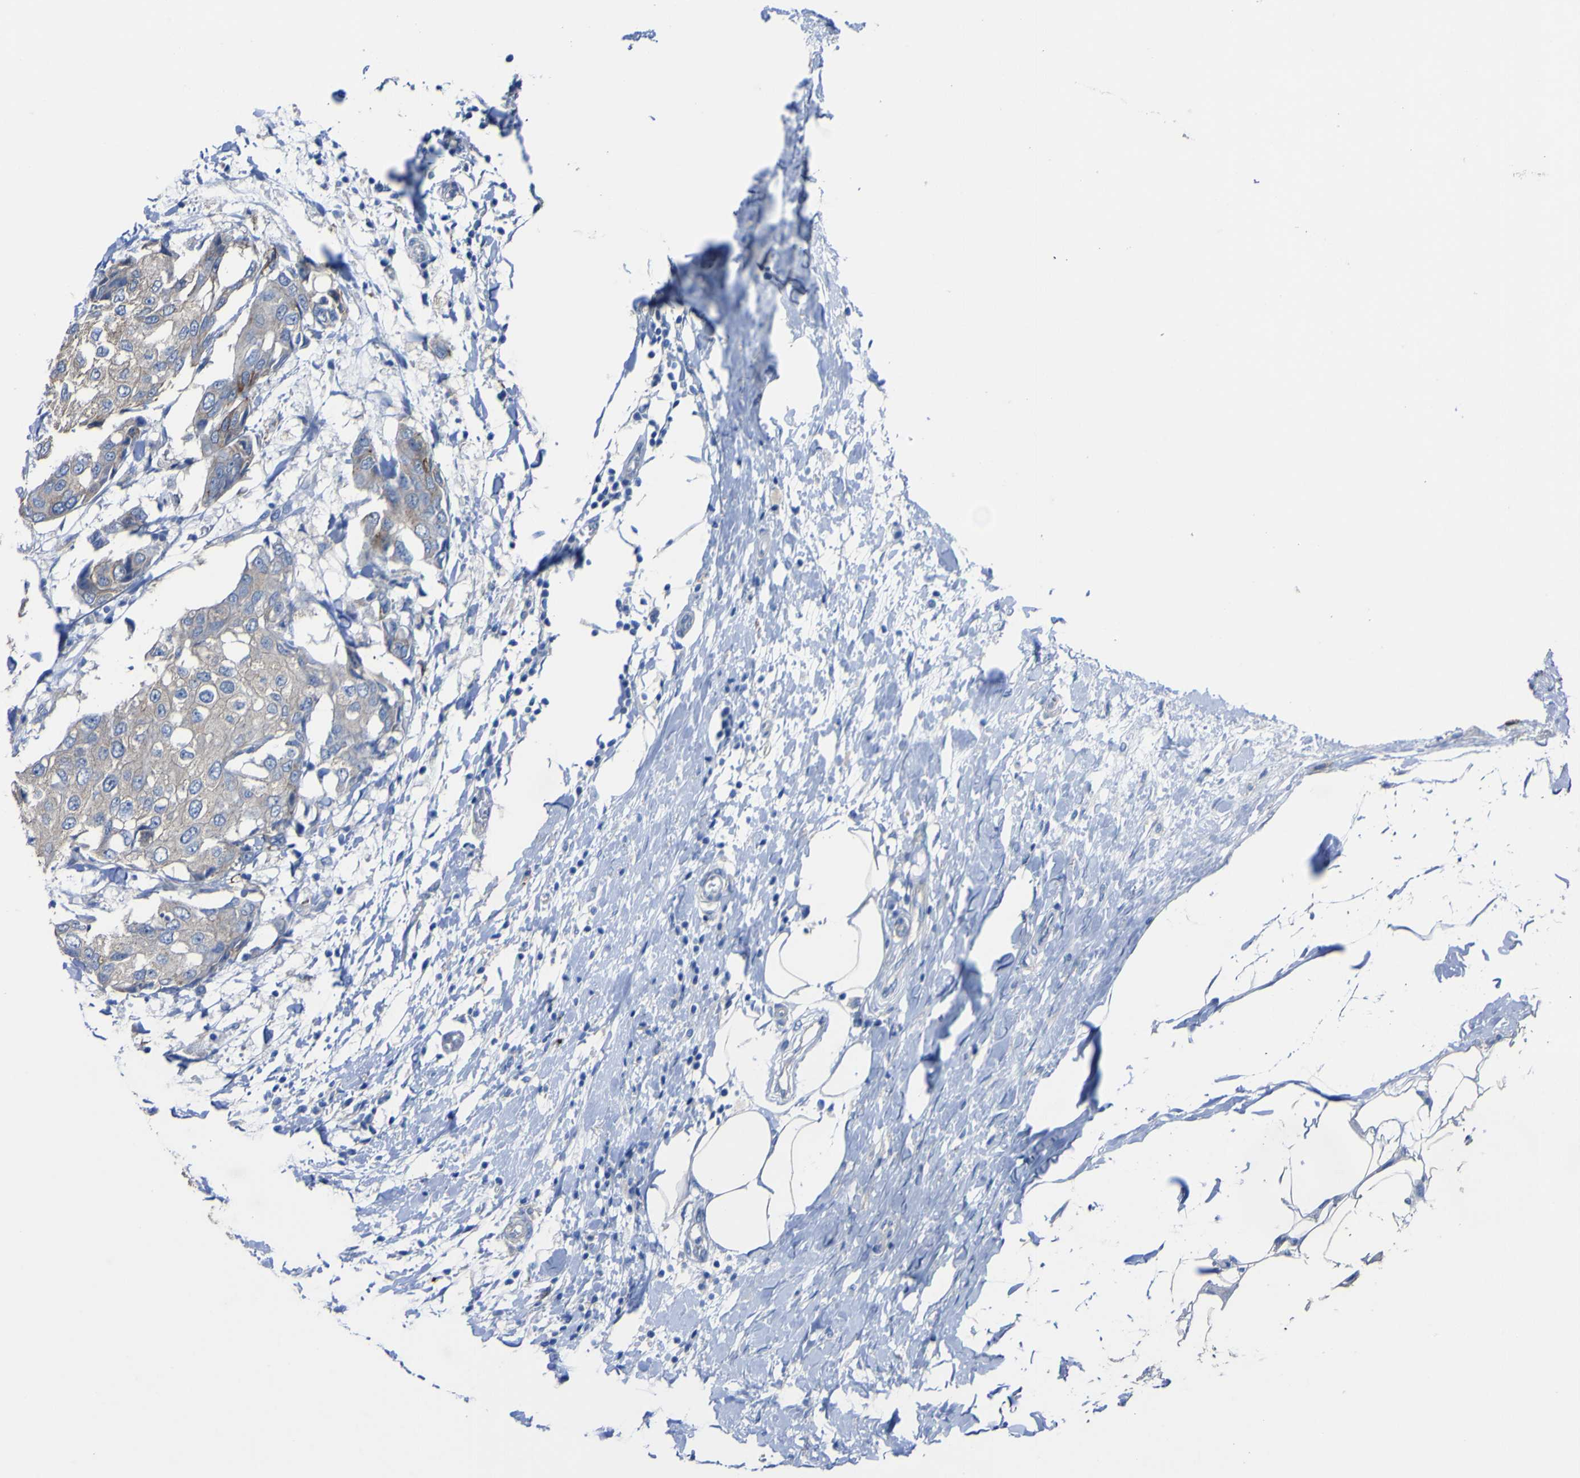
{"staining": {"intensity": "weak", "quantity": "25%-75%", "location": "cytoplasmic/membranous"}, "tissue": "breast cancer", "cell_type": "Tumor cells", "image_type": "cancer", "snomed": [{"axis": "morphology", "description": "Duct carcinoma"}, {"axis": "topography", "description": "Breast"}], "caption": "This is an image of IHC staining of intraductal carcinoma (breast), which shows weak expression in the cytoplasmic/membranous of tumor cells.", "gene": "AGO4", "patient": {"sex": "female", "age": 27}}